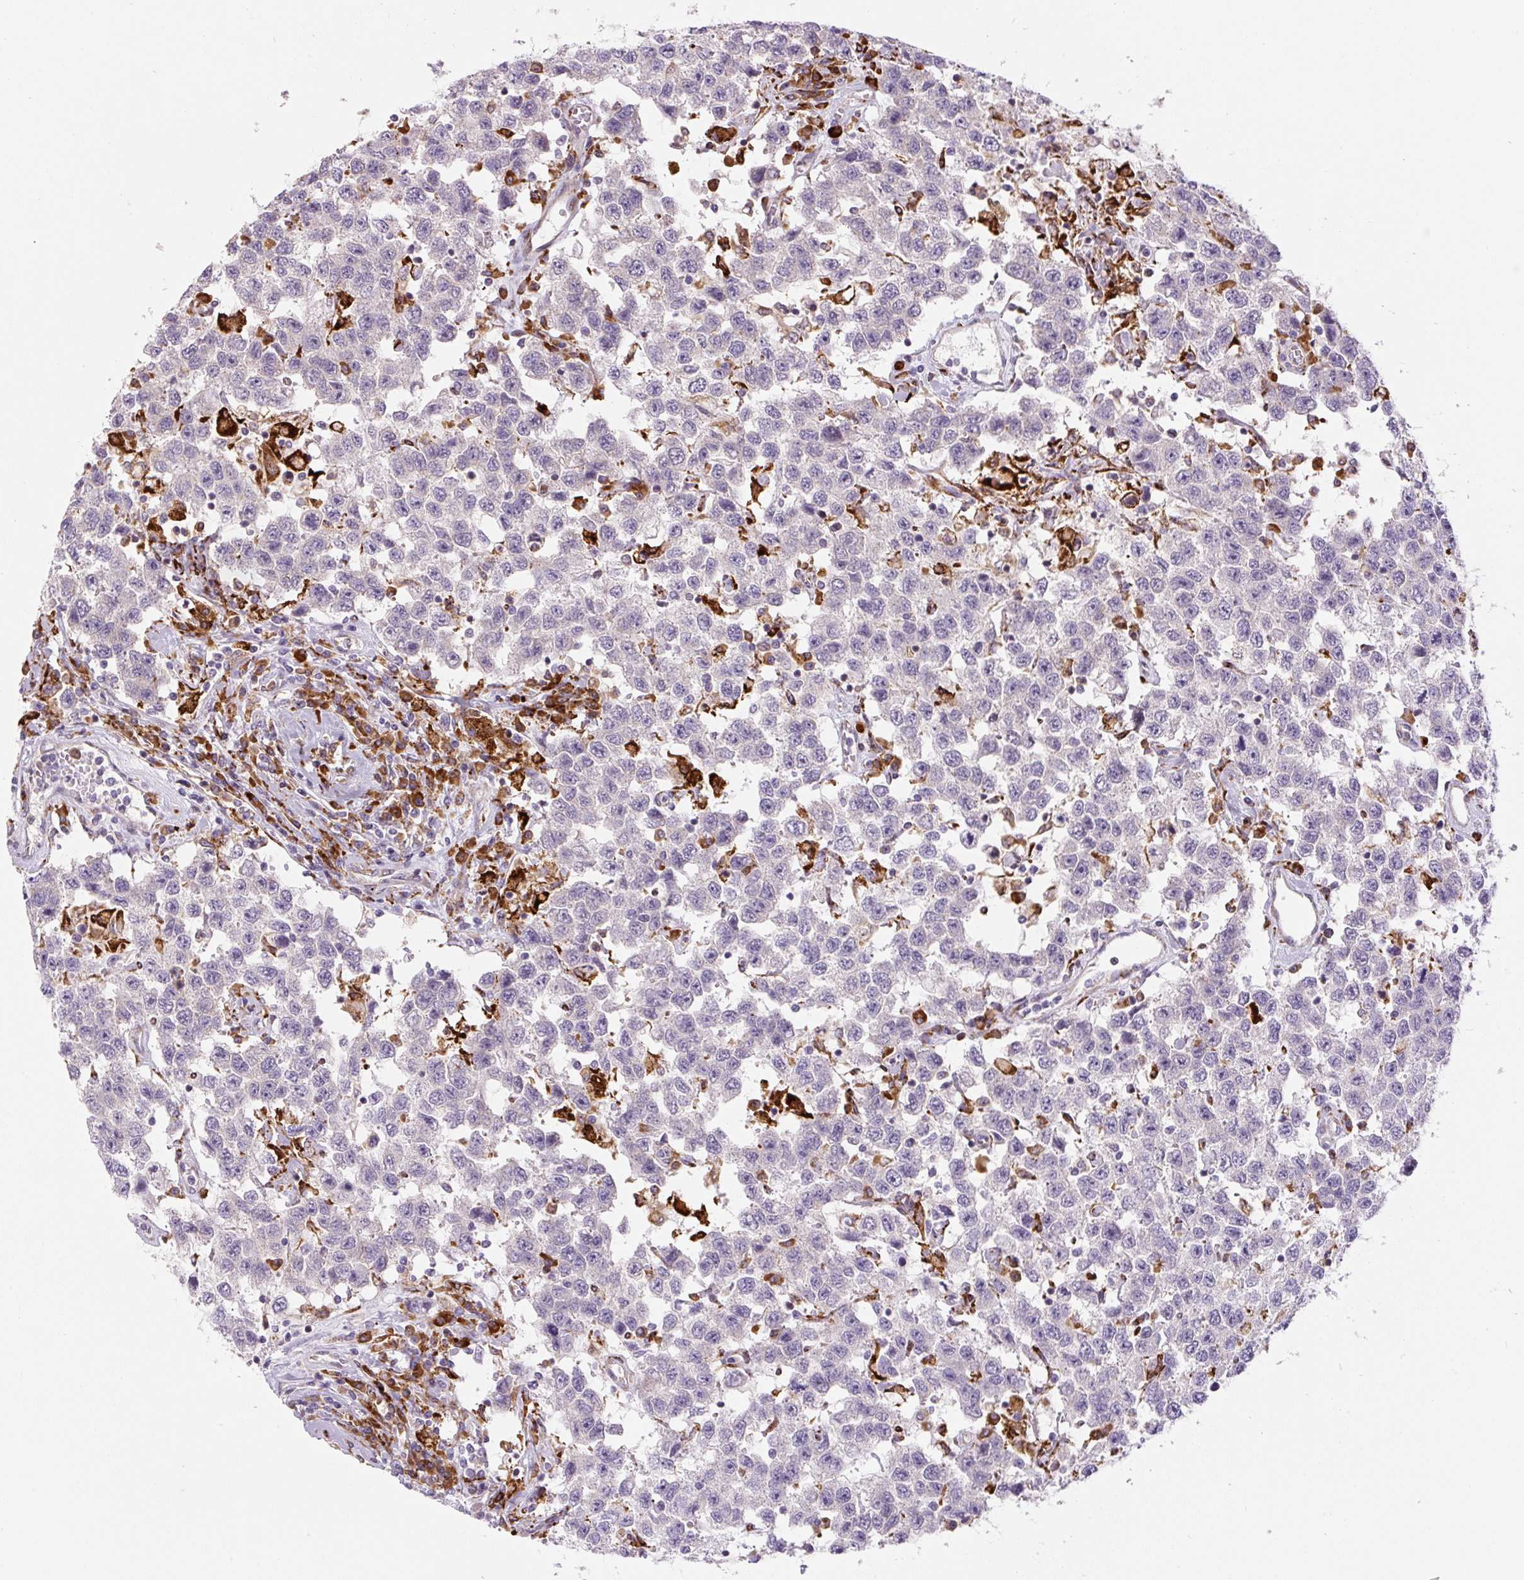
{"staining": {"intensity": "negative", "quantity": "none", "location": "none"}, "tissue": "testis cancer", "cell_type": "Tumor cells", "image_type": "cancer", "snomed": [{"axis": "morphology", "description": "Seminoma, NOS"}, {"axis": "topography", "description": "Testis"}], "caption": "IHC micrograph of neoplastic tissue: testis cancer stained with DAB demonstrates no significant protein expression in tumor cells.", "gene": "DISP3", "patient": {"sex": "male", "age": 41}}